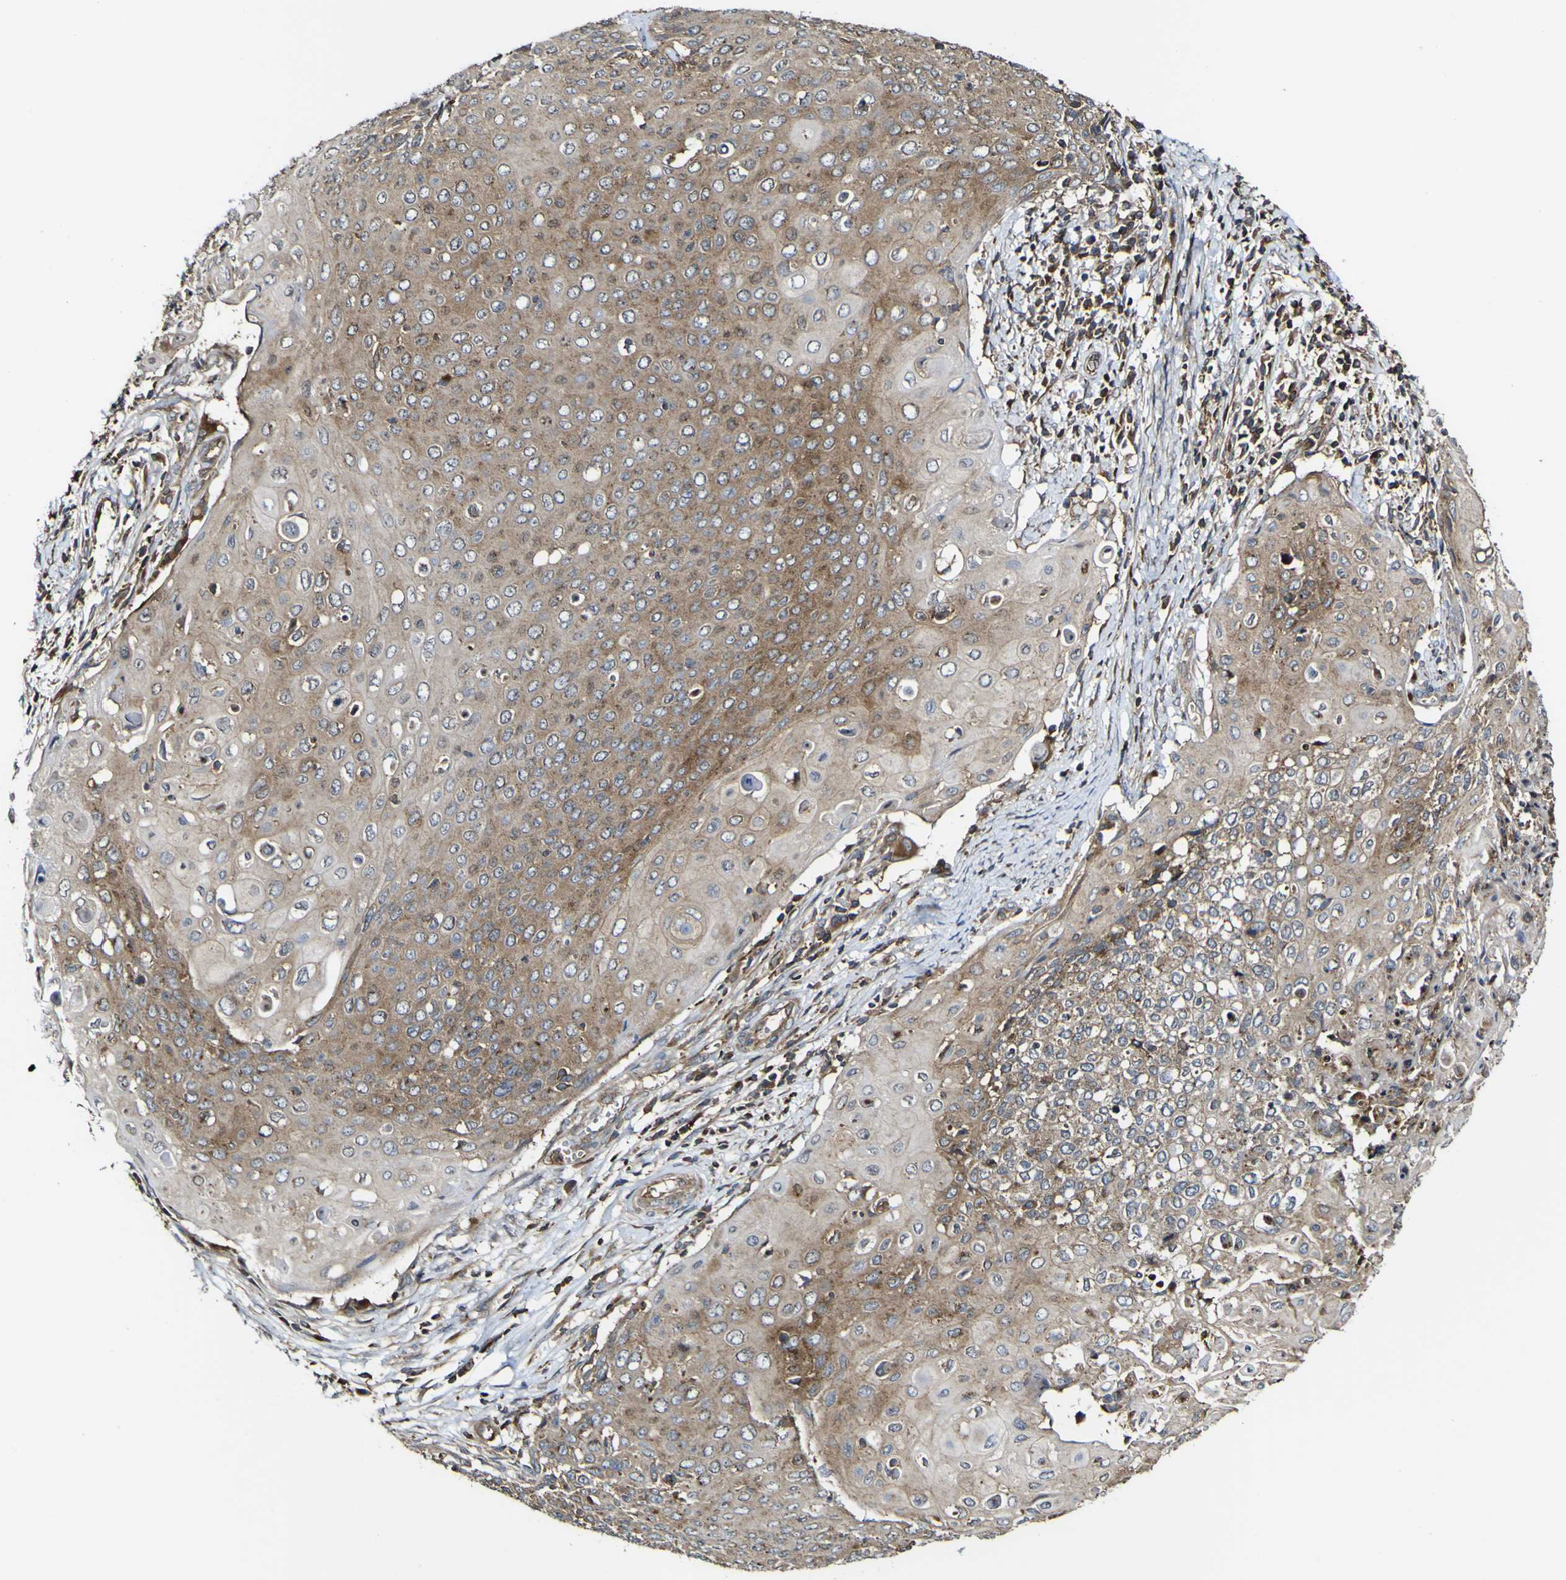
{"staining": {"intensity": "moderate", "quantity": ">75%", "location": "cytoplasmic/membranous"}, "tissue": "cervical cancer", "cell_type": "Tumor cells", "image_type": "cancer", "snomed": [{"axis": "morphology", "description": "Squamous cell carcinoma, NOS"}, {"axis": "topography", "description": "Cervix"}], "caption": "Protein expression analysis of human squamous cell carcinoma (cervical) reveals moderate cytoplasmic/membranous expression in about >75% of tumor cells. Using DAB (brown) and hematoxylin (blue) stains, captured at high magnification using brightfield microscopy.", "gene": "TNIK", "patient": {"sex": "female", "age": 39}}